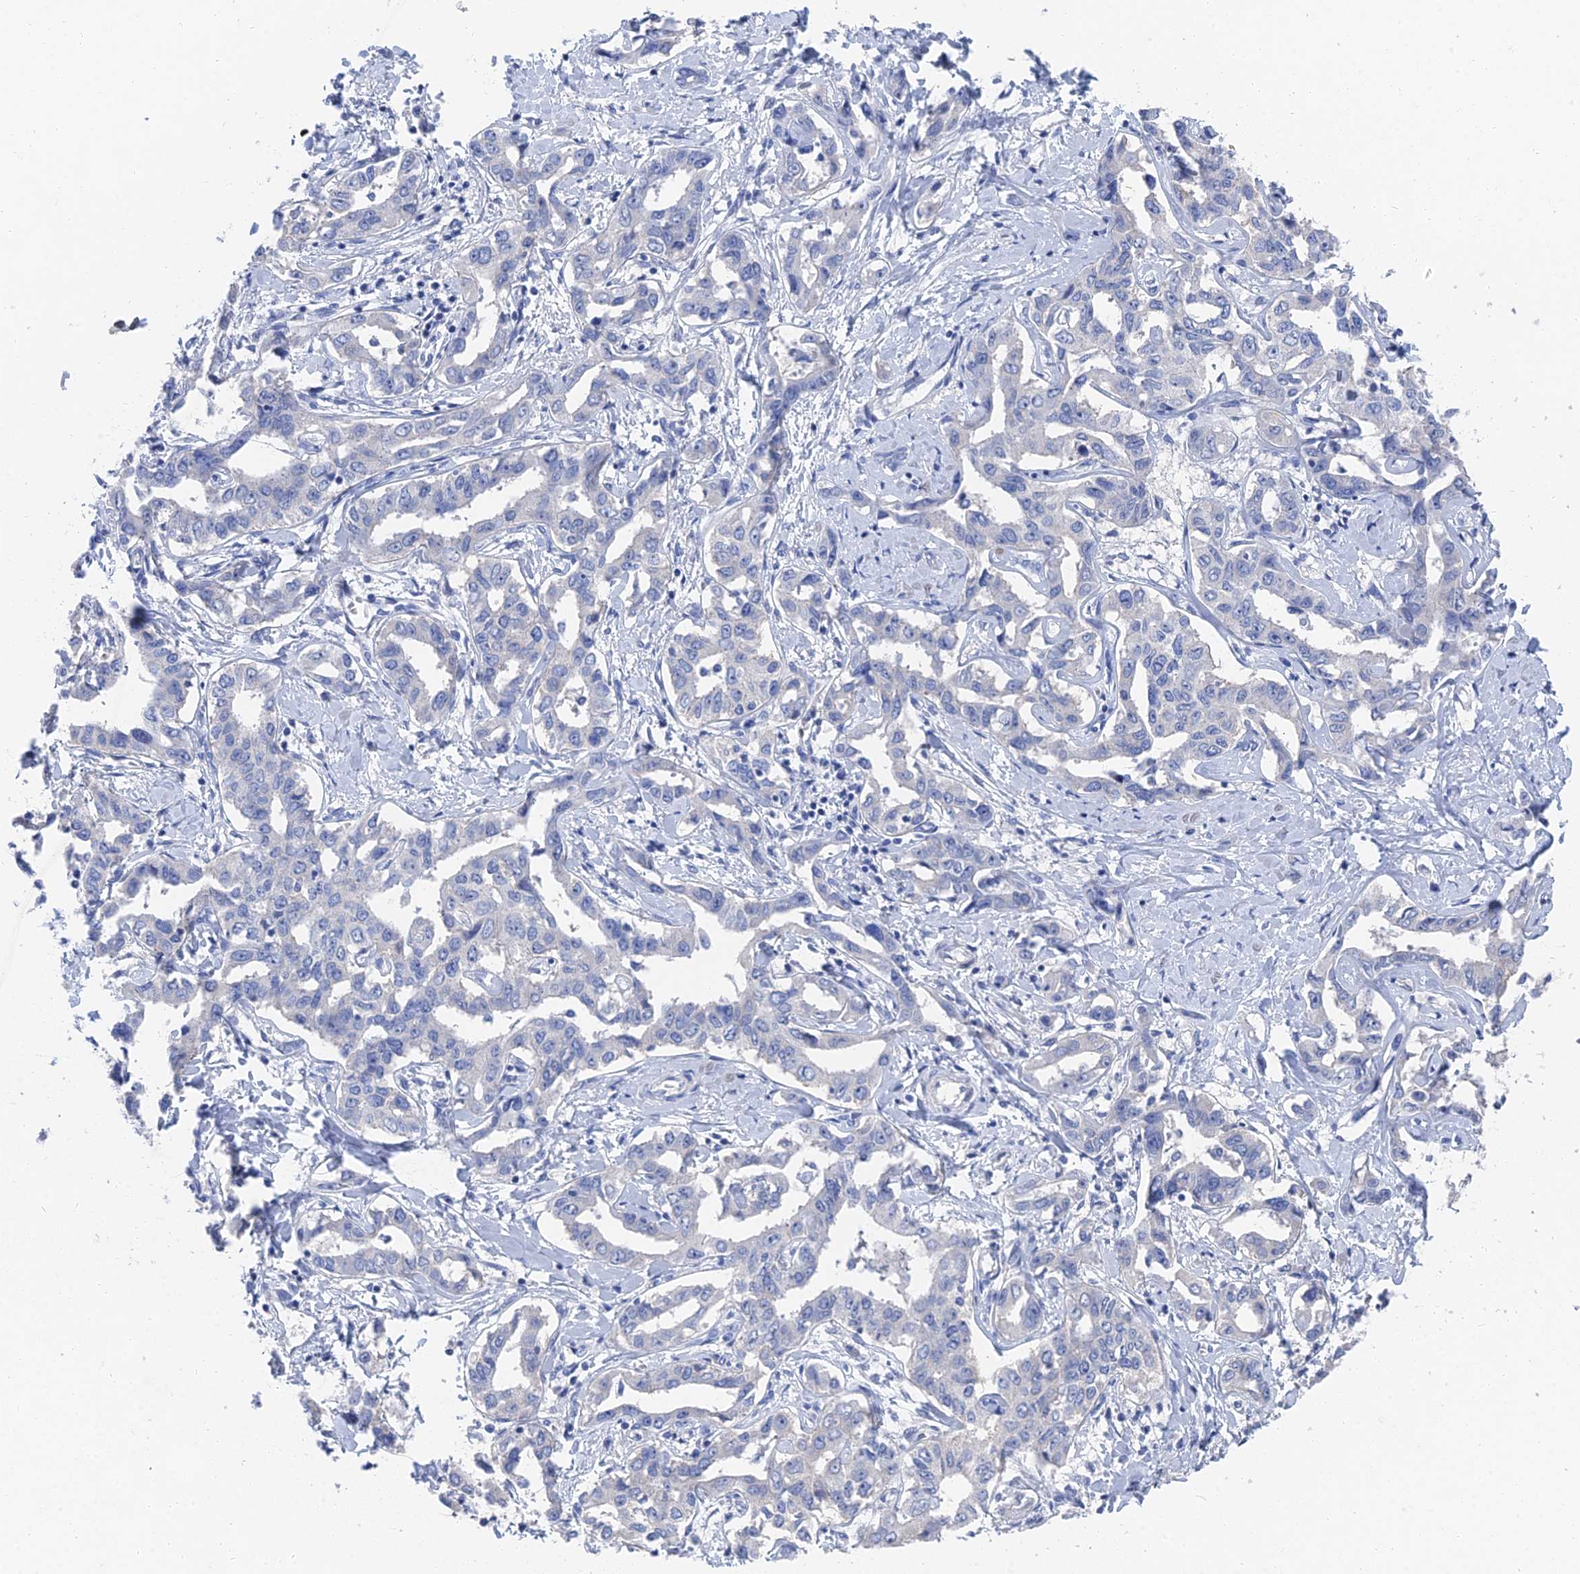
{"staining": {"intensity": "negative", "quantity": "none", "location": "none"}, "tissue": "liver cancer", "cell_type": "Tumor cells", "image_type": "cancer", "snomed": [{"axis": "morphology", "description": "Cholangiocarcinoma"}, {"axis": "topography", "description": "Liver"}], "caption": "Image shows no protein expression in tumor cells of liver cancer tissue. Nuclei are stained in blue.", "gene": "GFAP", "patient": {"sex": "male", "age": 59}}